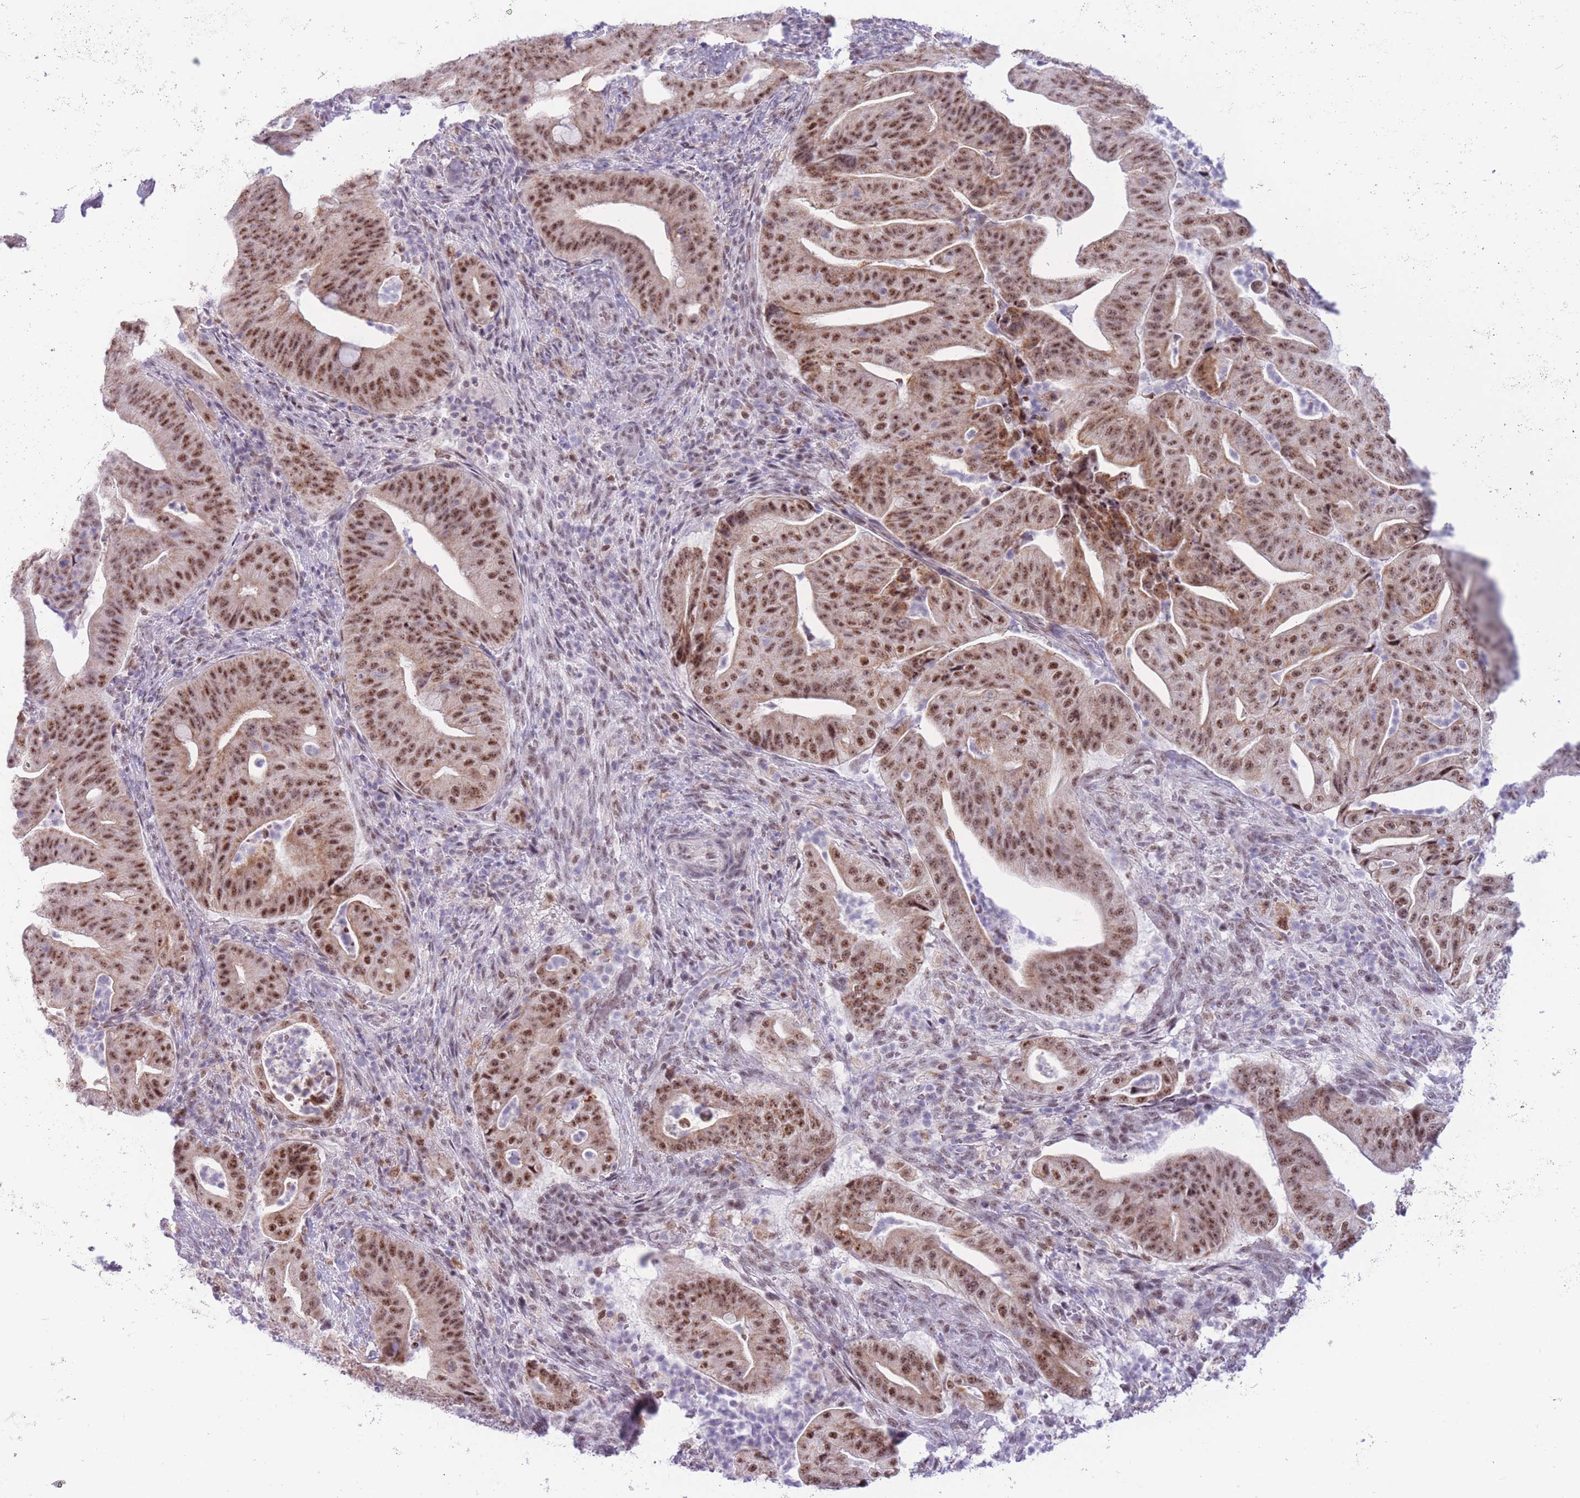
{"staining": {"intensity": "moderate", "quantity": ">75%", "location": "cytoplasmic/membranous,nuclear"}, "tissue": "pancreatic cancer", "cell_type": "Tumor cells", "image_type": "cancer", "snomed": [{"axis": "morphology", "description": "Adenocarcinoma, NOS"}, {"axis": "topography", "description": "Pancreas"}], "caption": "A high-resolution micrograph shows immunohistochemistry (IHC) staining of pancreatic adenocarcinoma, which displays moderate cytoplasmic/membranous and nuclear positivity in about >75% of tumor cells.", "gene": "CYP2B6", "patient": {"sex": "male", "age": 71}}